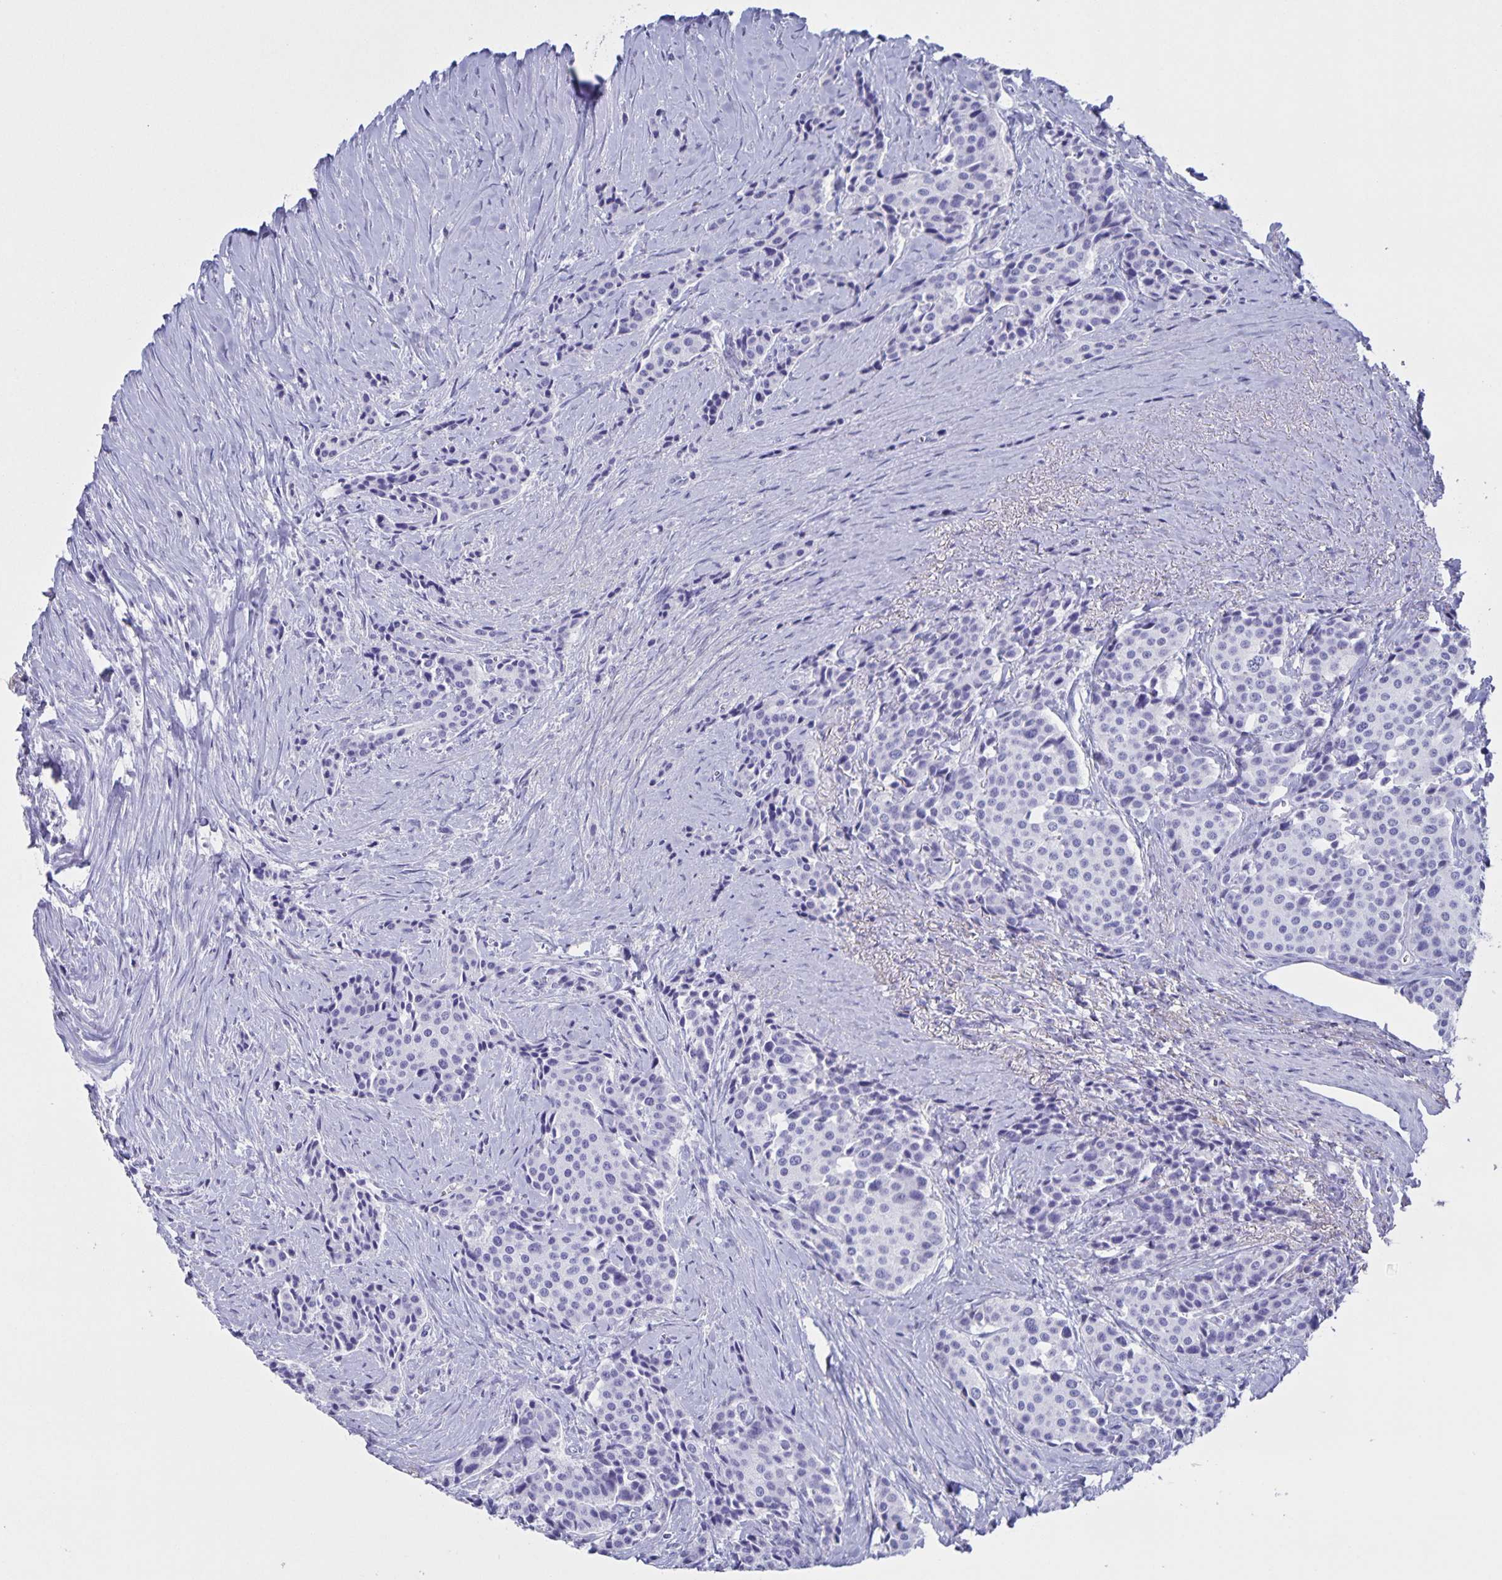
{"staining": {"intensity": "negative", "quantity": "none", "location": "none"}, "tissue": "carcinoid", "cell_type": "Tumor cells", "image_type": "cancer", "snomed": [{"axis": "morphology", "description": "Carcinoid, malignant, NOS"}, {"axis": "topography", "description": "Small intestine"}], "caption": "DAB immunohistochemical staining of carcinoid (malignant) reveals no significant staining in tumor cells.", "gene": "AQP4", "patient": {"sex": "male", "age": 73}}